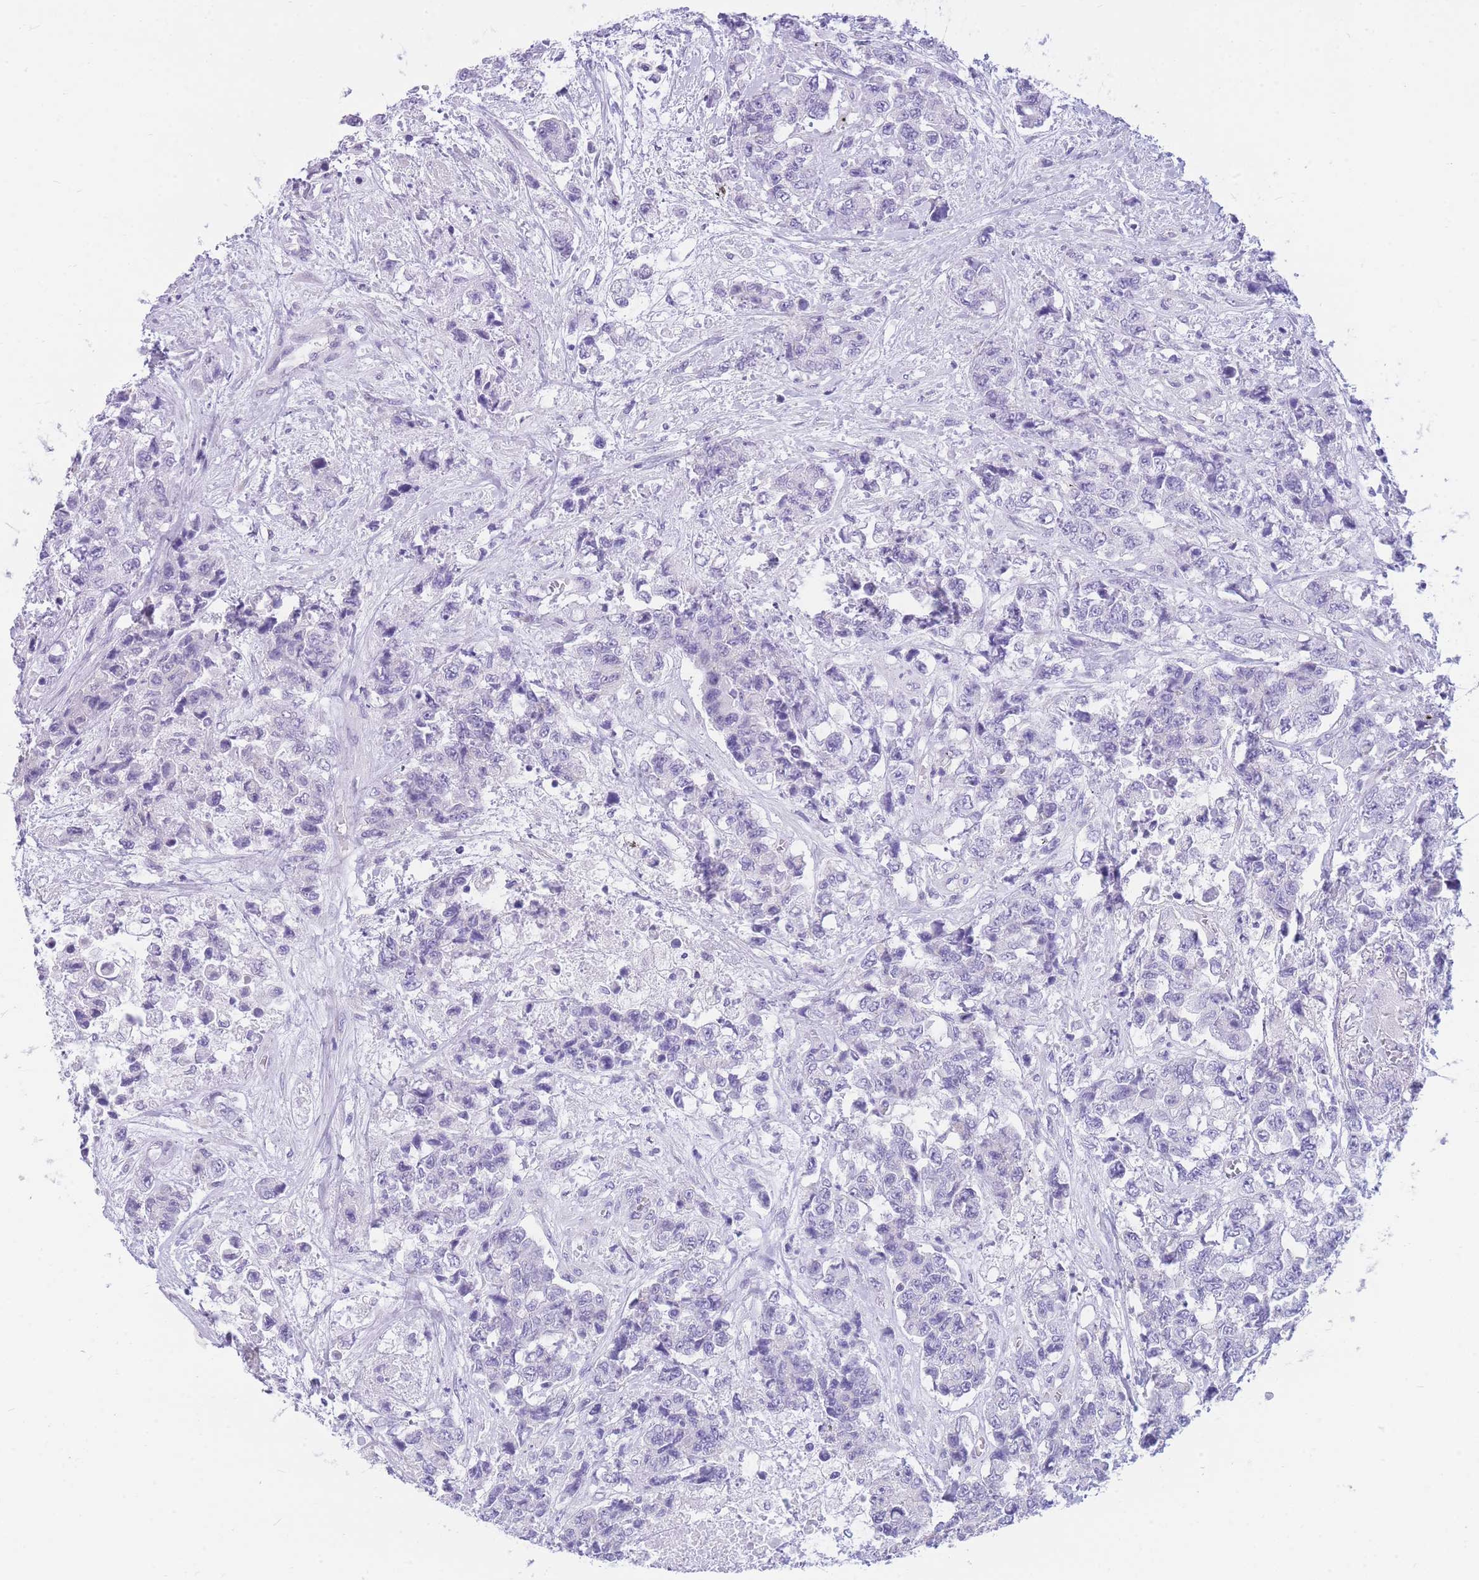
{"staining": {"intensity": "negative", "quantity": "none", "location": "none"}, "tissue": "urothelial cancer", "cell_type": "Tumor cells", "image_type": "cancer", "snomed": [{"axis": "morphology", "description": "Urothelial carcinoma, High grade"}, {"axis": "topography", "description": "Urinary bladder"}], "caption": "This is a histopathology image of immunohistochemistry staining of high-grade urothelial carcinoma, which shows no expression in tumor cells.", "gene": "ZNF311", "patient": {"sex": "female", "age": 78}}